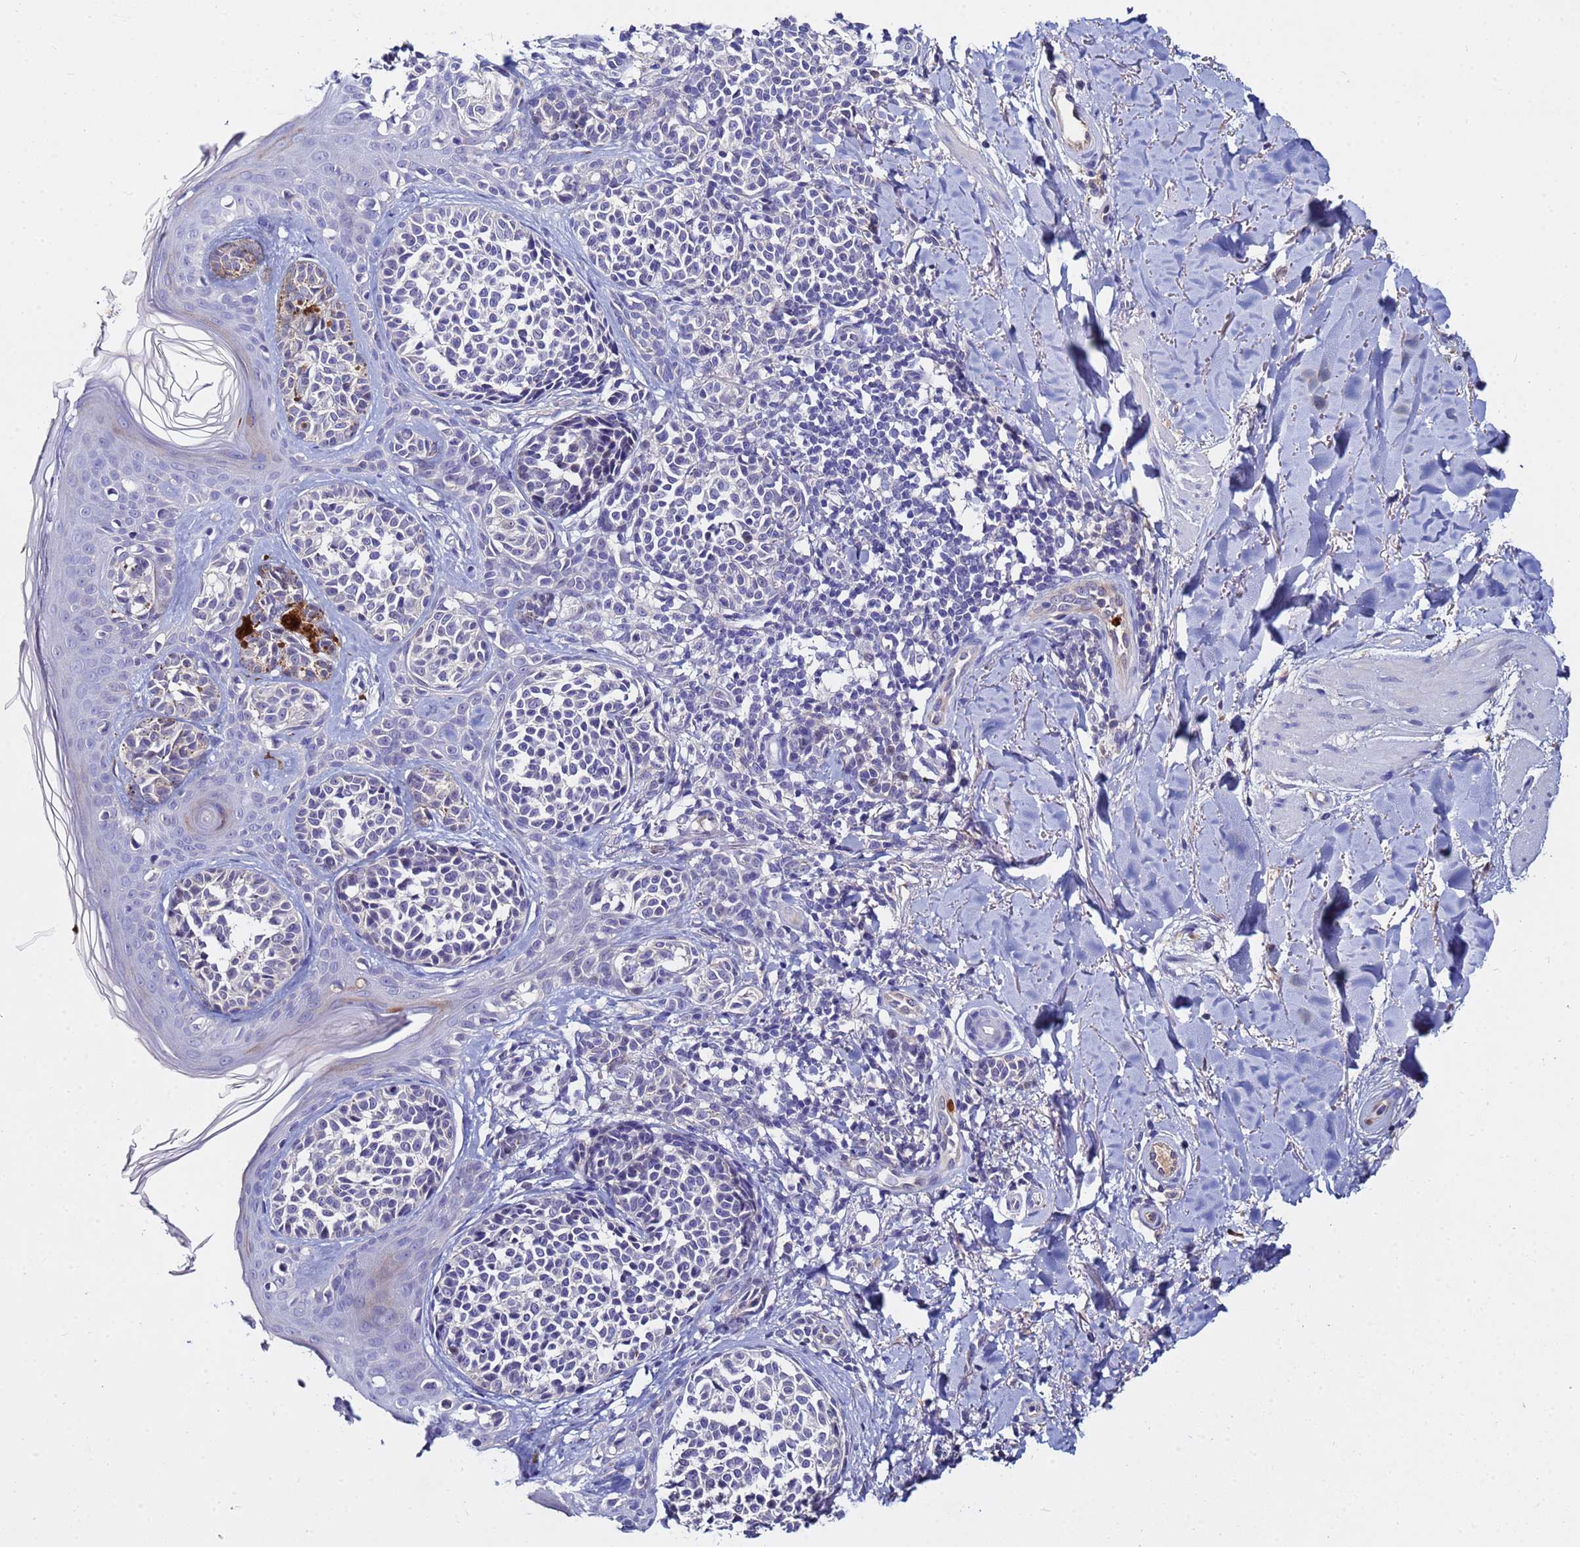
{"staining": {"intensity": "negative", "quantity": "none", "location": "none"}, "tissue": "melanoma", "cell_type": "Tumor cells", "image_type": "cancer", "snomed": [{"axis": "morphology", "description": "Malignant melanoma, NOS"}, {"axis": "topography", "description": "Skin of upper extremity"}], "caption": "The histopathology image reveals no staining of tumor cells in melanoma.", "gene": "TUBAL3", "patient": {"sex": "male", "age": 40}}